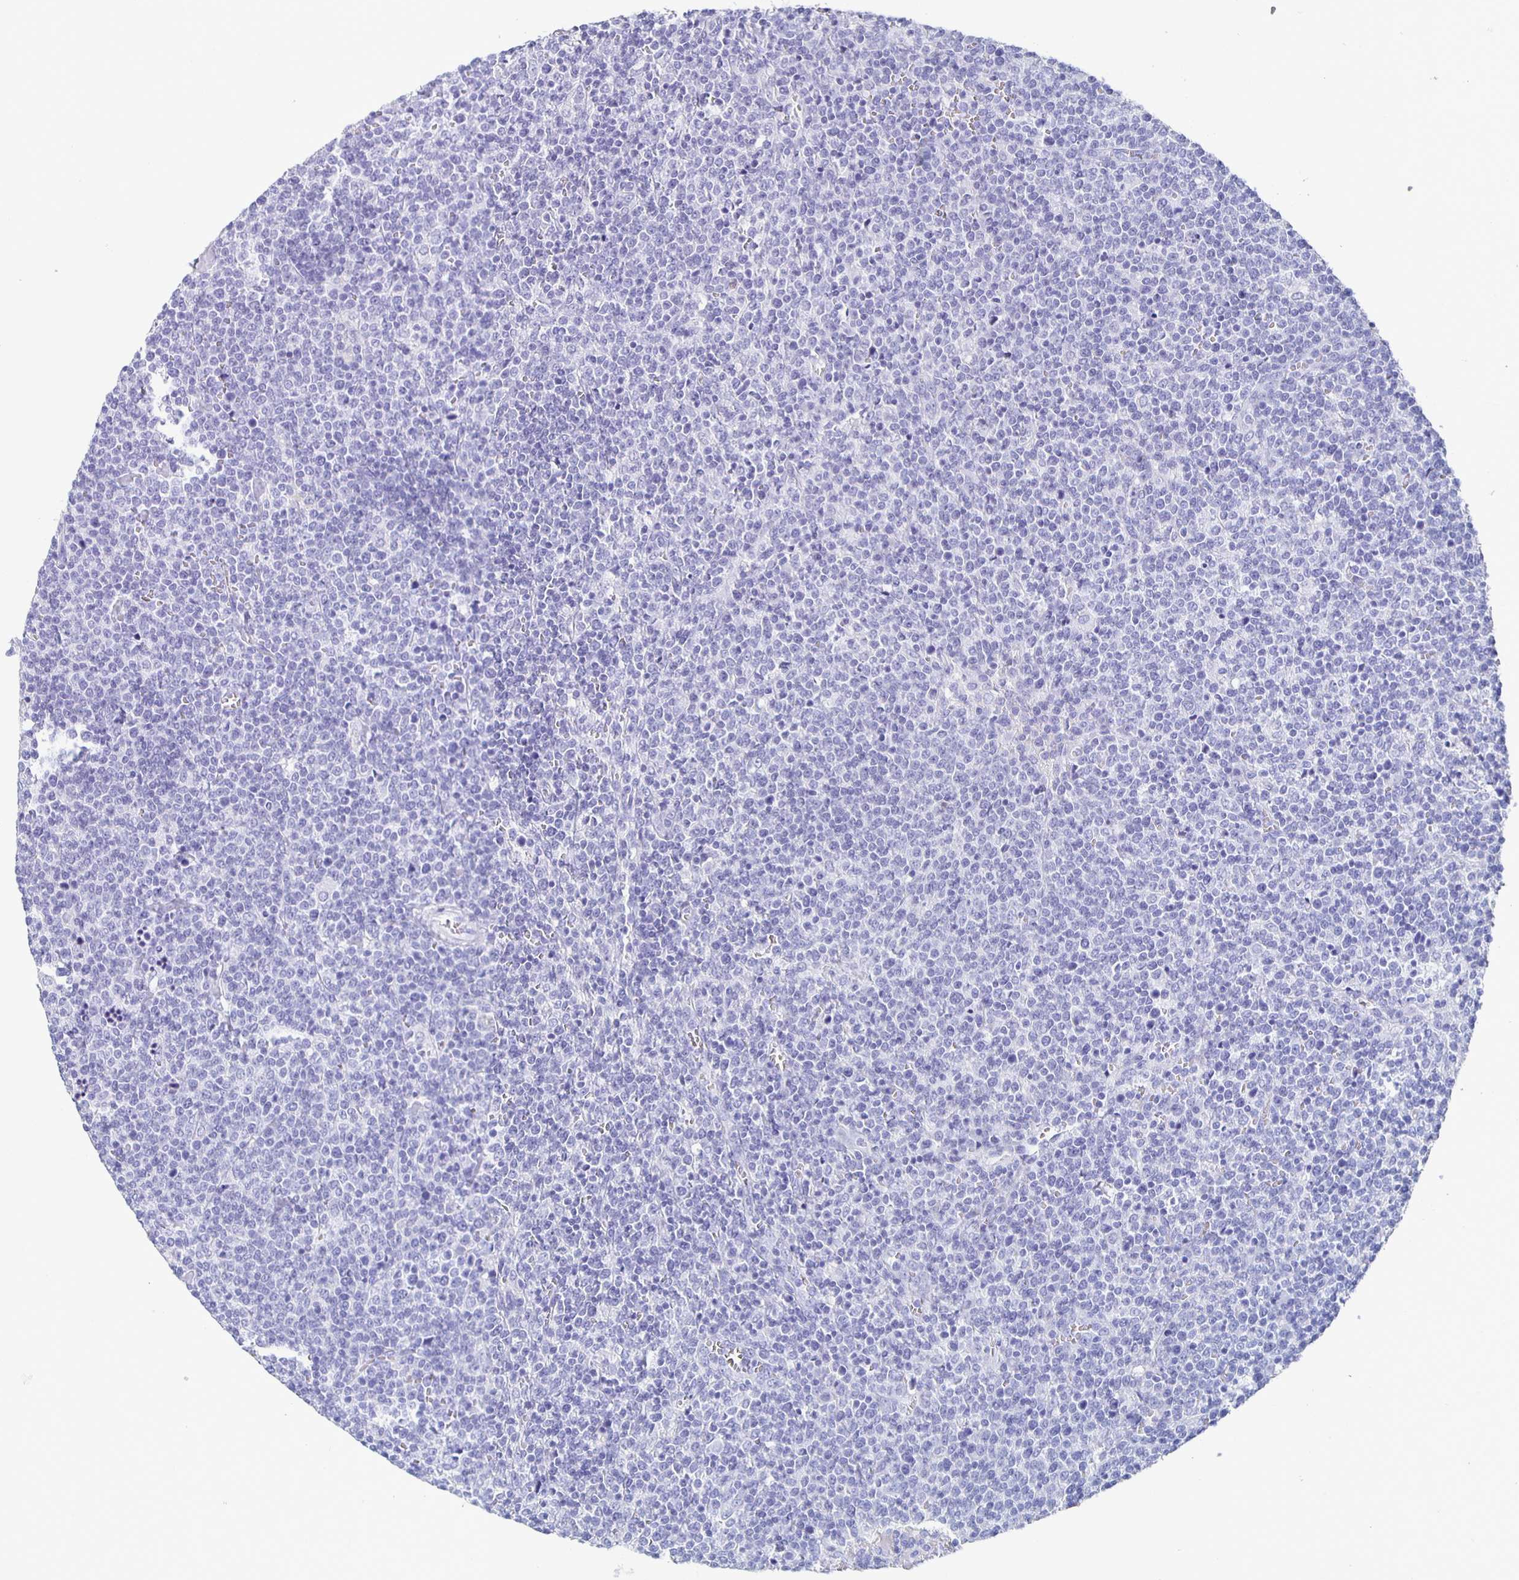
{"staining": {"intensity": "negative", "quantity": "none", "location": "none"}, "tissue": "lymphoma", "cell_type": "Tumor cells", "image_type": "cancer", "snomed": [{"axis": "morphology", "description": "Malignant lymphoma, non-Hodgkin's type, High grade"}, {"axis": "topography", "description": "Lymph node"}], "caption": "Lymphoma stained for a protein using immunohistochemistry (IHC) shows no positivity tumor cells.", "gene": "FGA", "patient": {"sex": "male", "age": 61}}